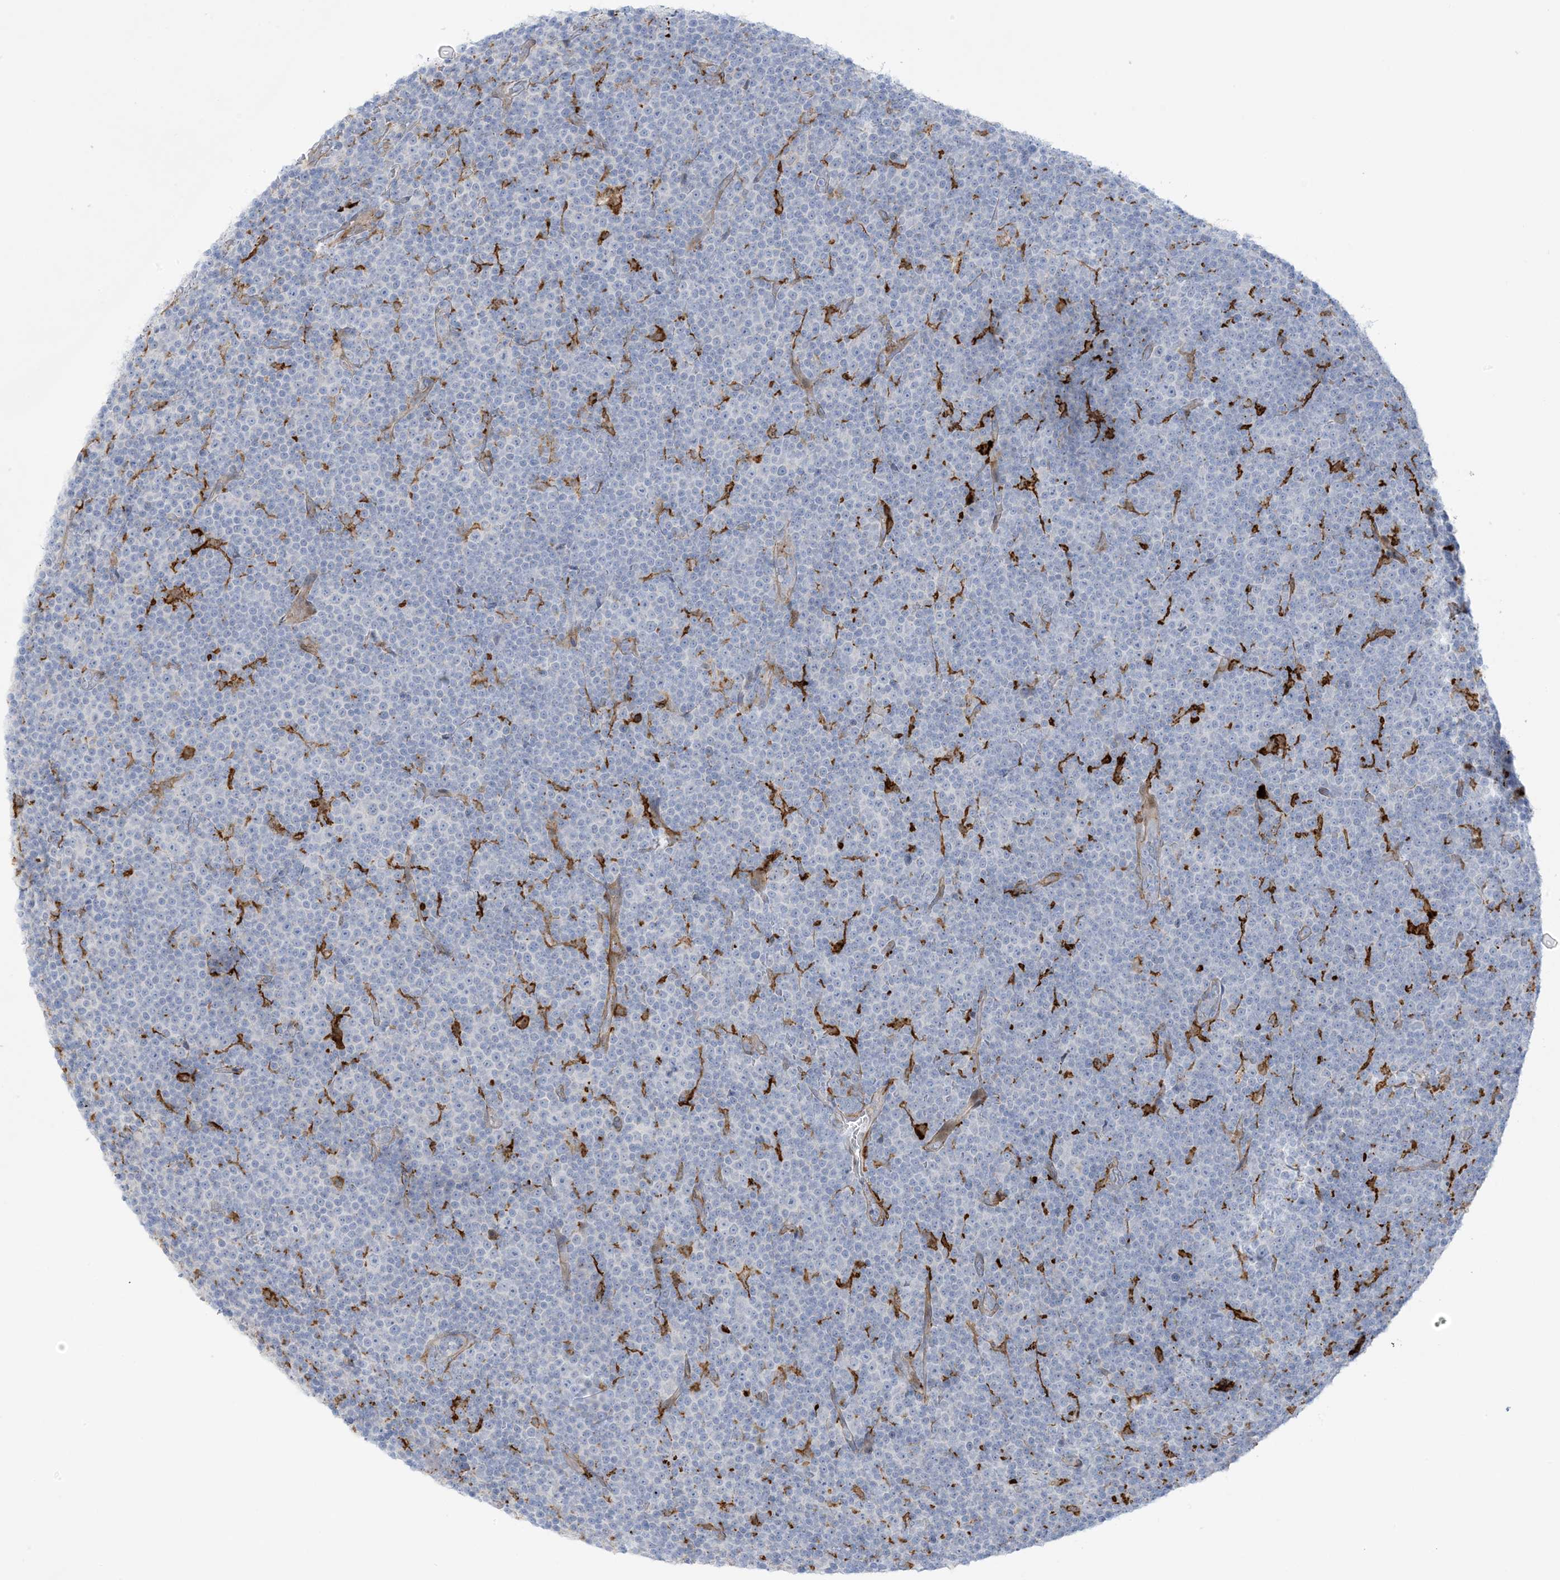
{"staining": {"intensity": "negative", "quantity": "none", "location": "none"}, "tissue": "lymphoma", "cell_type": "Tumor cells", "image_type": "cancer", "snomed": [{"axis": "morphology", "description": "Malignant lymphoma, non-Hodgkin's type, Low grade"}, {"axis": "topography", "description": "Lymph node"}], "caption": "There is no significant expression in tumor cells of low-grade malignant lymphoma, non-Hodgkin's type.", "gene": "ICMT", "patient": {"sex": "female", "age": 67}}